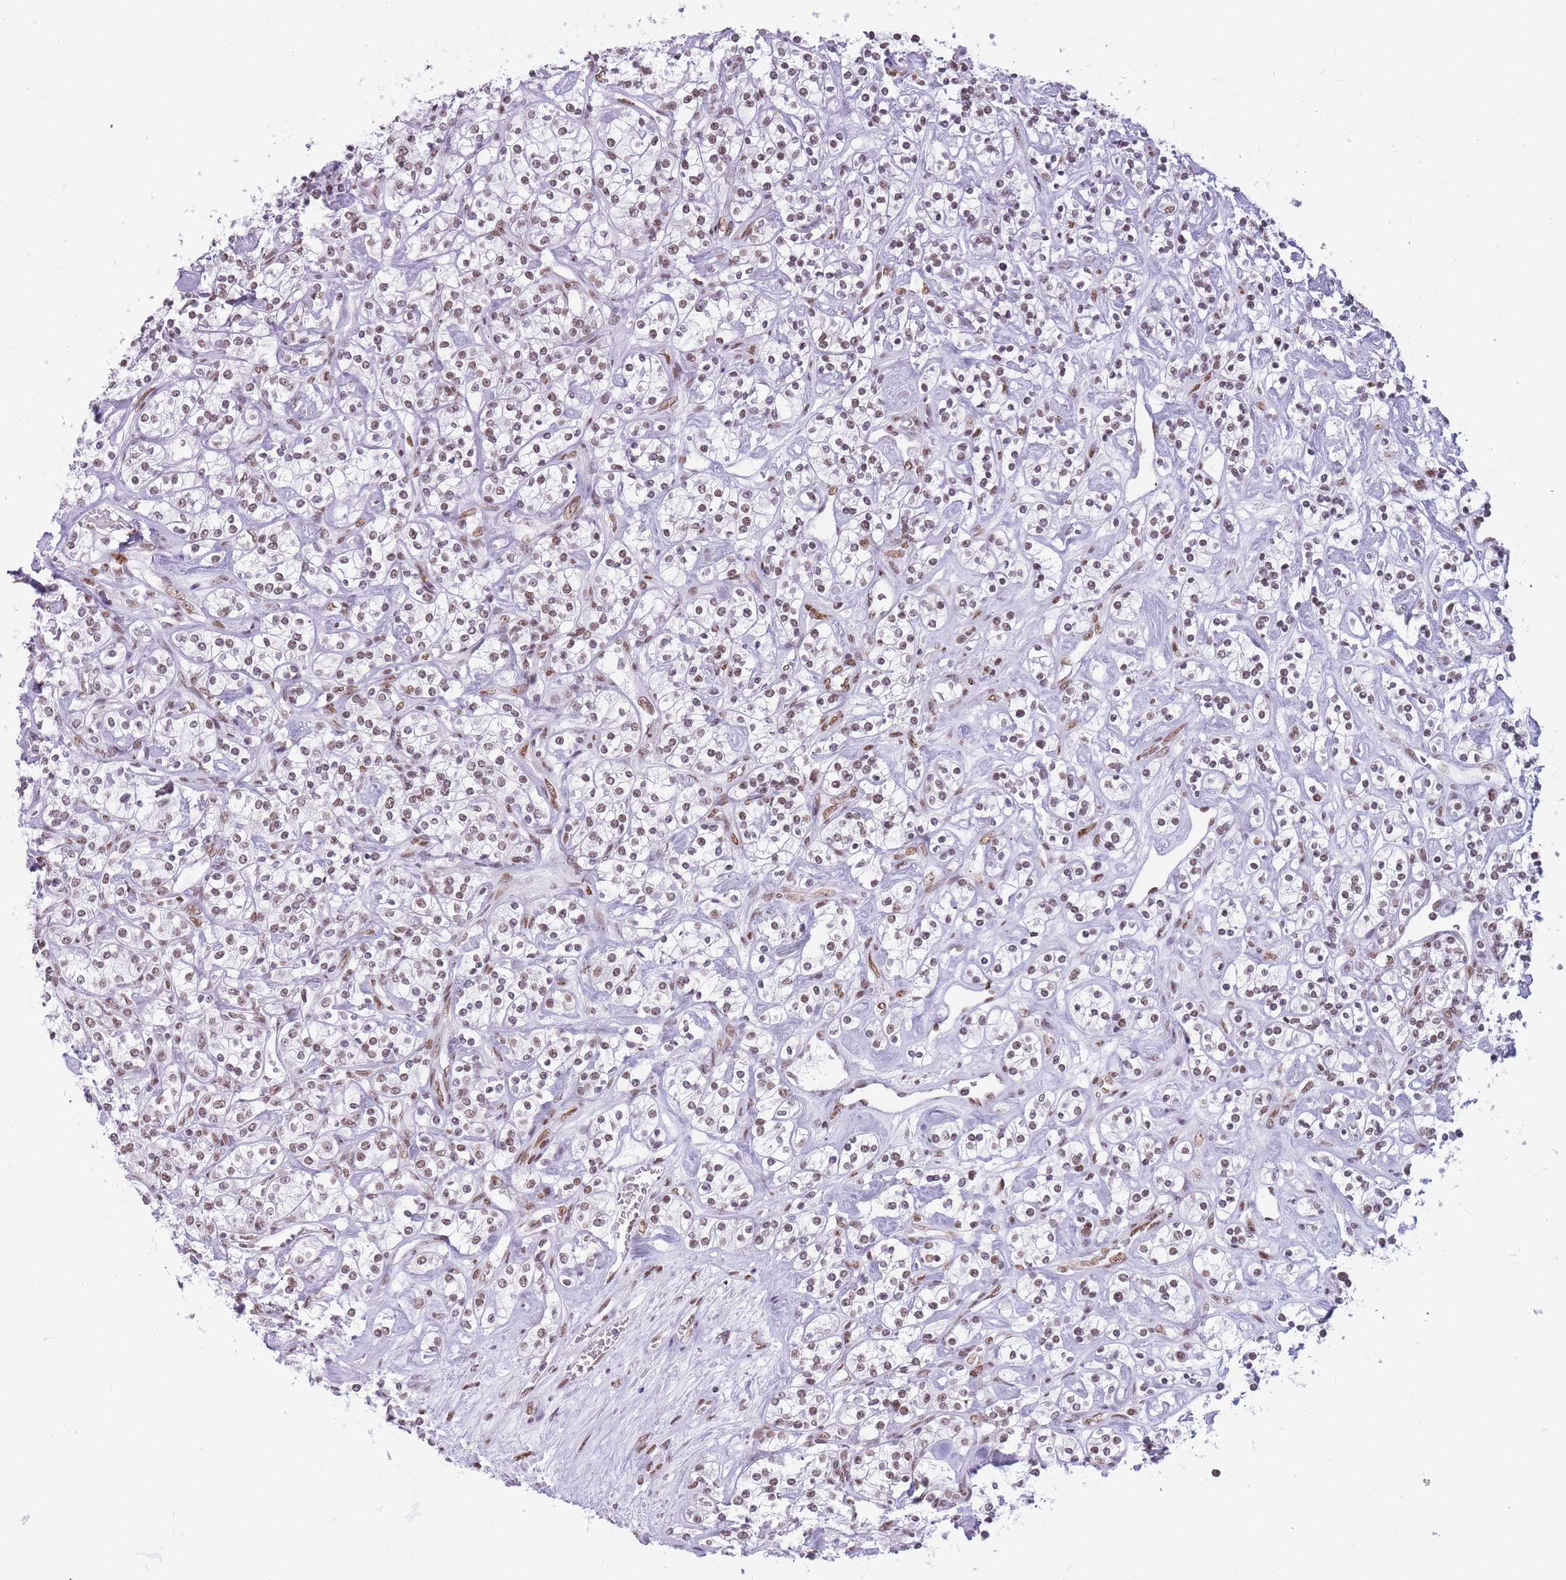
{"staining": {"intensity": "moderate", "quantity": "25%-75%", "location": "nuclear"}, "tissue": "renal cancer", "cell_type": "Tumor cells", "image_type": "cancer", "snomed": [{"axis": "morphology", "description": "Adenocarcinoma, NOS"}, {"axis": "topography", "description": "Kidney"}], "caption": "There is medium levels of moderate nuclear positivity in tumor cells of renal cancer, as demonstrated by immunohistochemical staining (brown color).", "gene": "HNRNPUL1", "patient": {"sex": "male", "age": 77}}